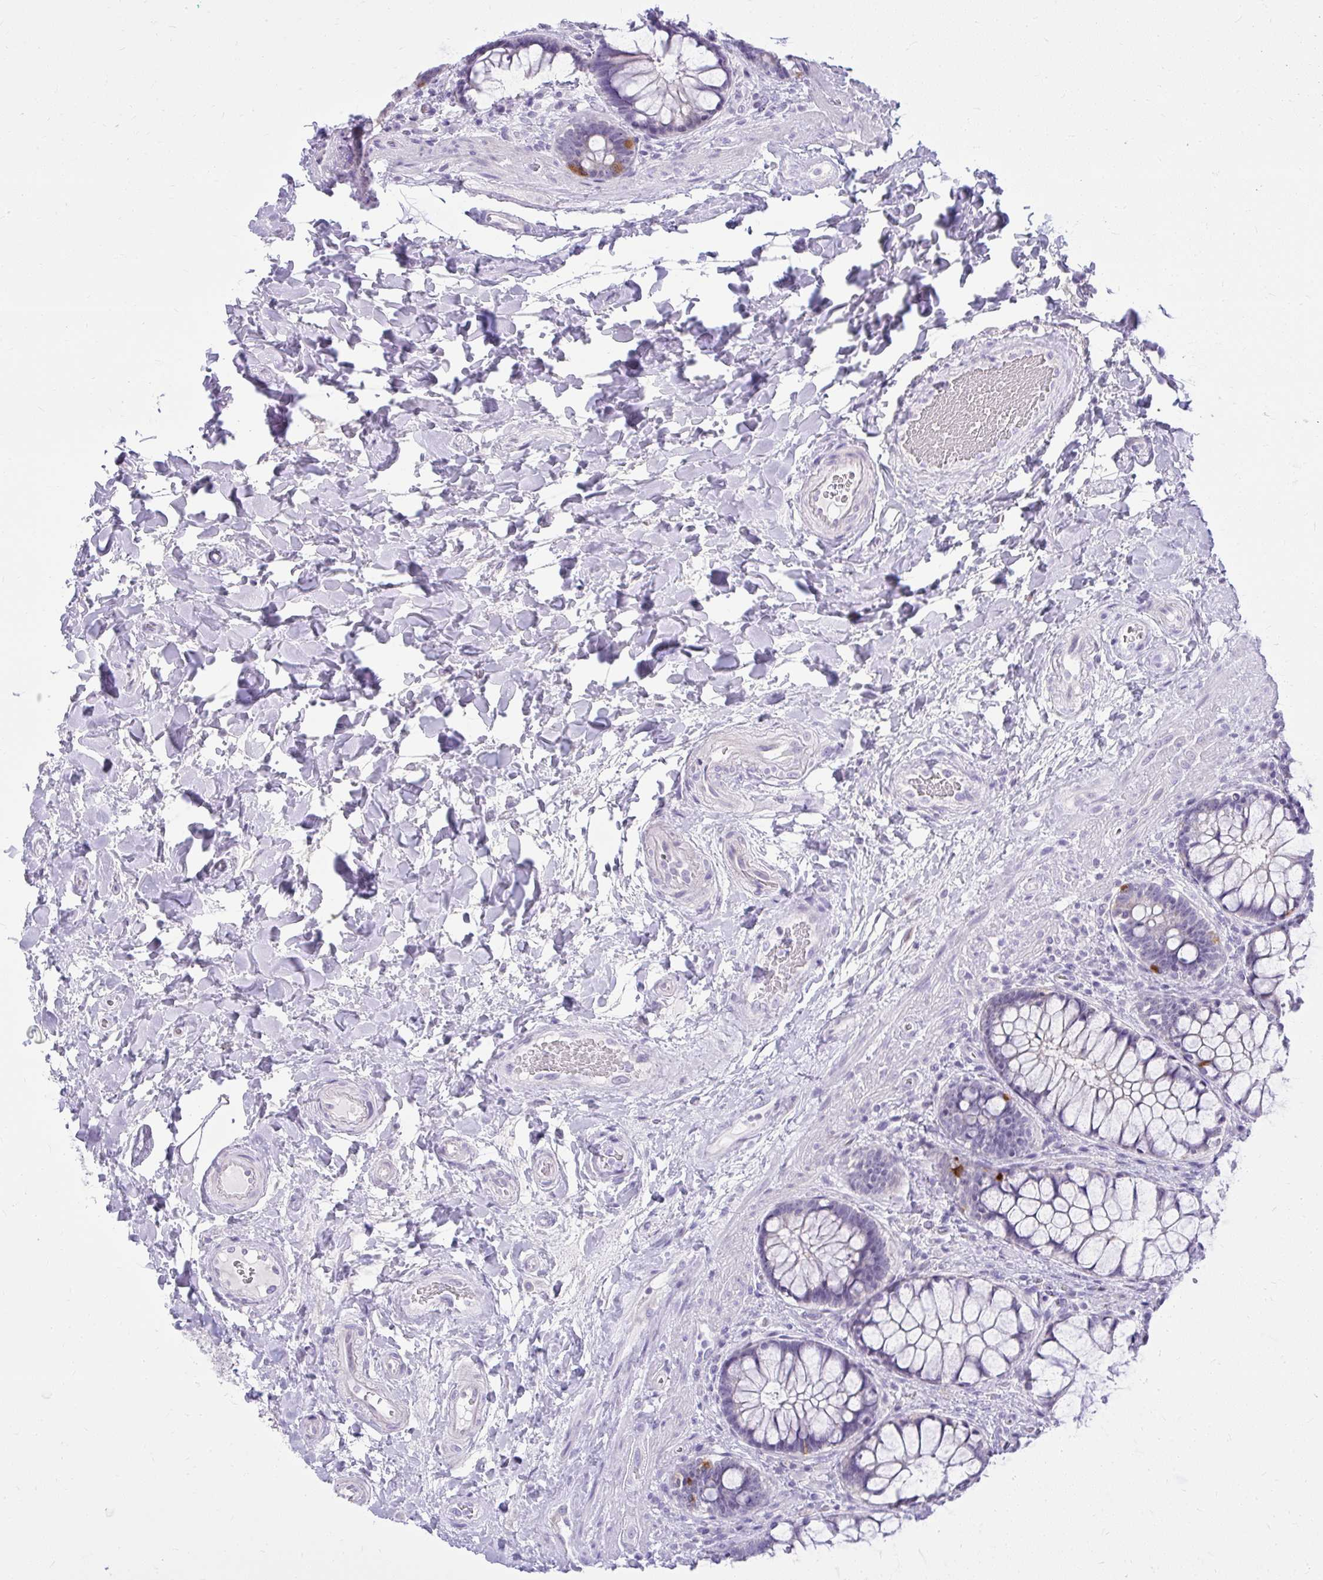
{"staining": {"intensity": "moderate", "quantity": "<25%", "location": "cytoplasmic/membranous"}, "tissue": "rectum", "cell_type": "Glandular cells", "image_type": "normal", "snomed": [{"axis": "morphology", "description": "Normal tissue, NOS"}, {"axis": "topography", "description": "Rectum"}], "caption": "Protein positivity by IHC shows moderate cytoplasmic/membranous positivity in about <25% of glandular cells in benign rectum. (DAB IHC, brown staining for protein, blue staining for nuclei).", "gene": "PRAP1", "patient": {"sex": "female", "age": 58}}